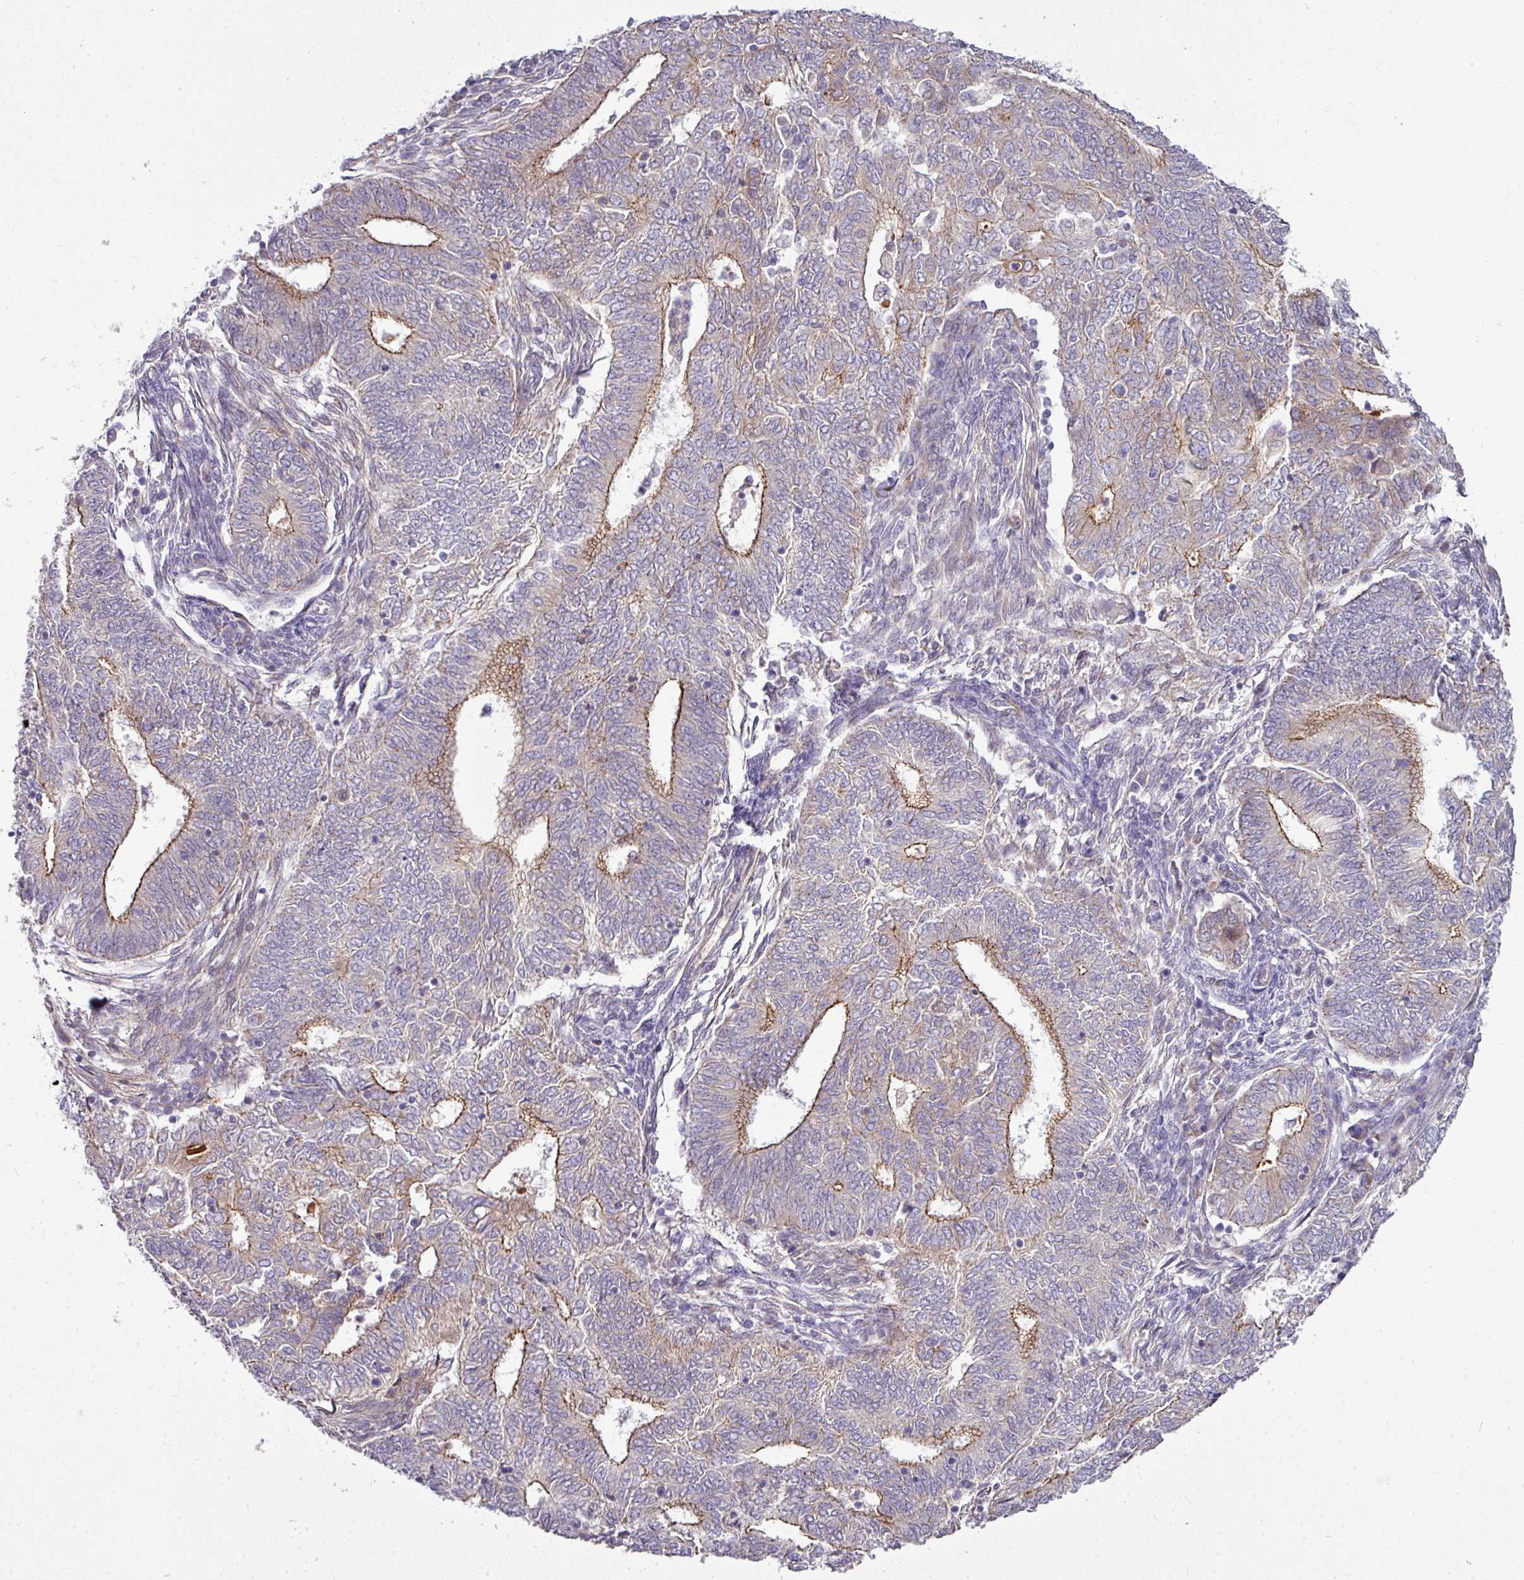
{"staining": {"intensity": "moderate", "quantity": "25%-75%", "location": "cytoplasmic/membranous"}, "tissue": "endometrial cancer", "cell_type": "Tumor cells", "image_type": "cancer", "snomed": [{"axis": "morphology", "description": "Adenocarcinoma, NOS"}, {"axis": "topography", "description": "Endometrium"}], "caption": "High-power microscopy captured an immunohistochemistry histopathology image of endometrial adenocarcinoma, revealing moderate cytoplasmic/membranous positivity in about 25%-75% of tumor cells.", "gene": "GAN", "patient": {"sex": "female", "age": 62}}